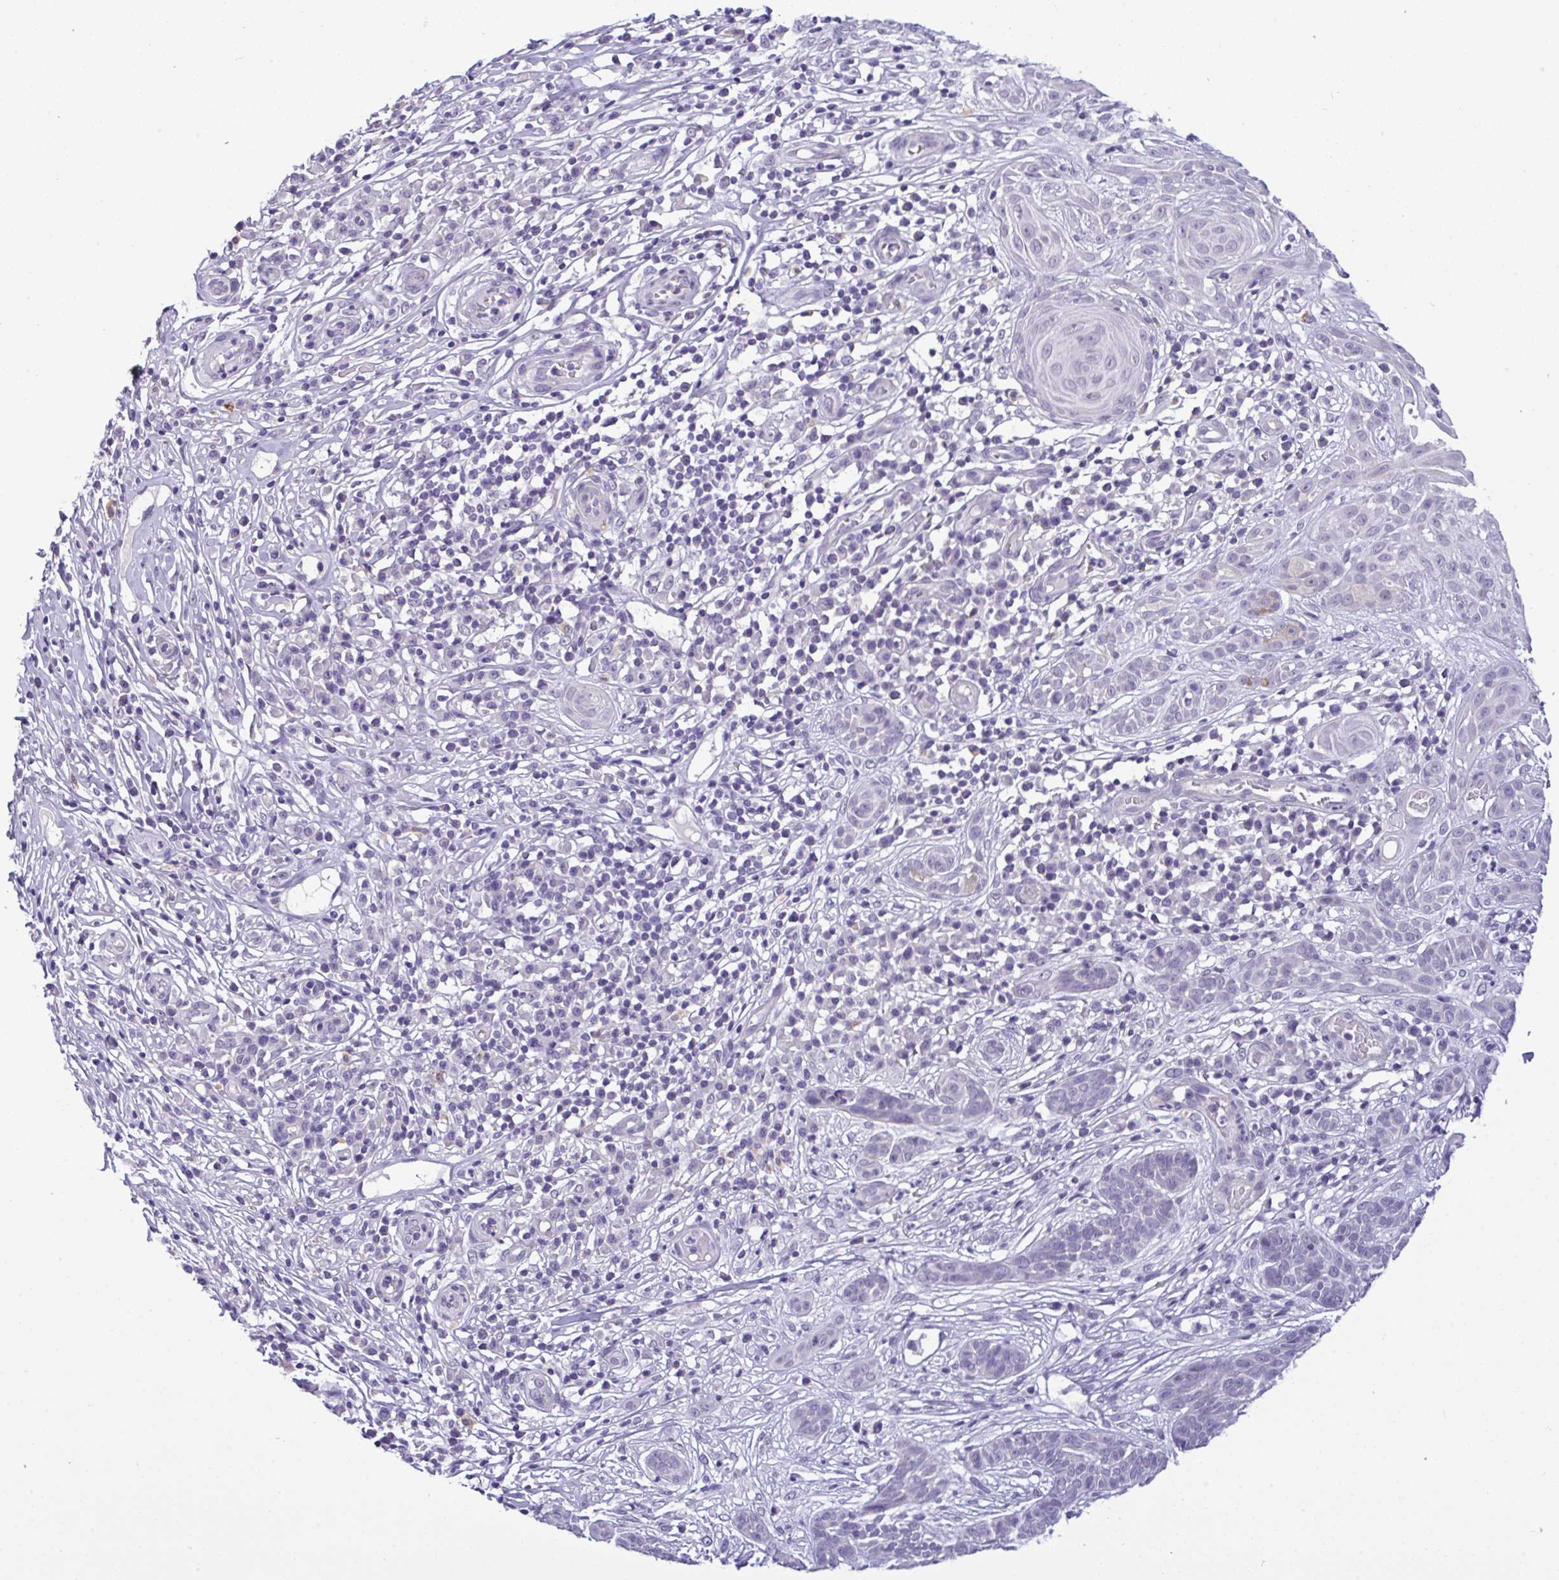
{"staining": {"intensity": "negative", "quantity": "none", "location": "none"}, "tissue": "skin cancer", "cell_type": "Tumor cells", "image_type": "cancer", "snomed": [{"axis": "morphology", "description": "Basal cell carcinoma"}, {"axis": "topography", "description": "Skin"}, {"axis": "topography", "description": "Skin, foot"}], "caption": "DAB immunohistochemical staining of human skin basal cell carcinoma shows no significant staining in tumor cells.", "gene": "YBX2", "patient": {"sex": "female", "age": 86}}